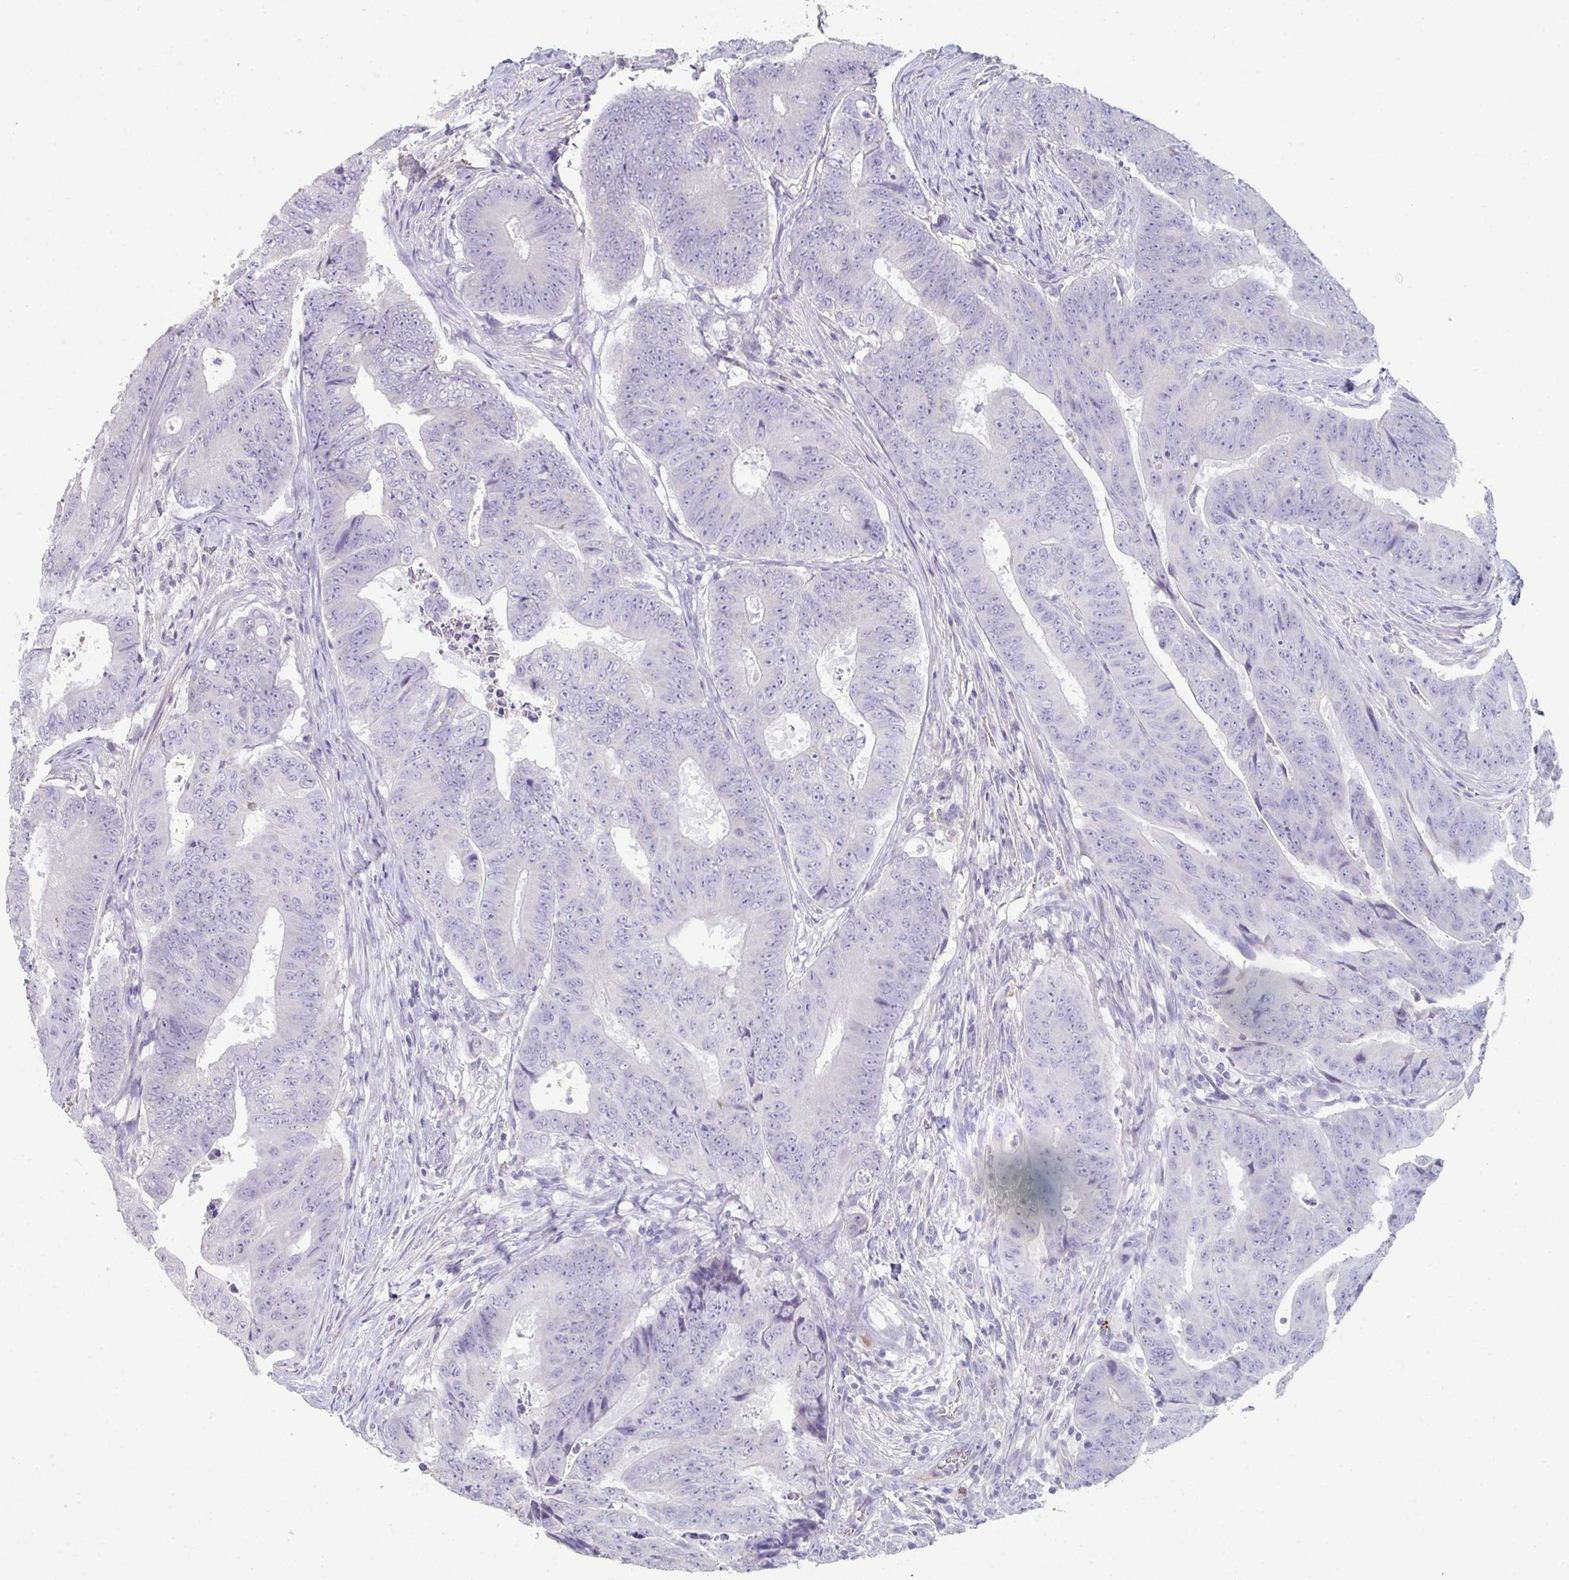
{"staining": {"intensity": "negative", "quantity": "none", "location": "none"}, "tissue": "colorectal cancer", "cell_type": "Tumor cells", "image_type": "cancer", "snomed": [{"axis": "morphology", "description": "Adenocarcinoma, NOS"}, {"axis": "topography", "description": "Colon"}], "caption": "Immunohistochemical staining of colorectal cancer (adenocarcinoma) shows no significant positivity in tumor cells. (Stains: DAB immunohistochemistry (IHC) with hematoxylin counter stain, Microscopy: brightfield microscopy at high magnification).", "gene": "ADAM21", "patient": {"sex": "female", "age": 48}}